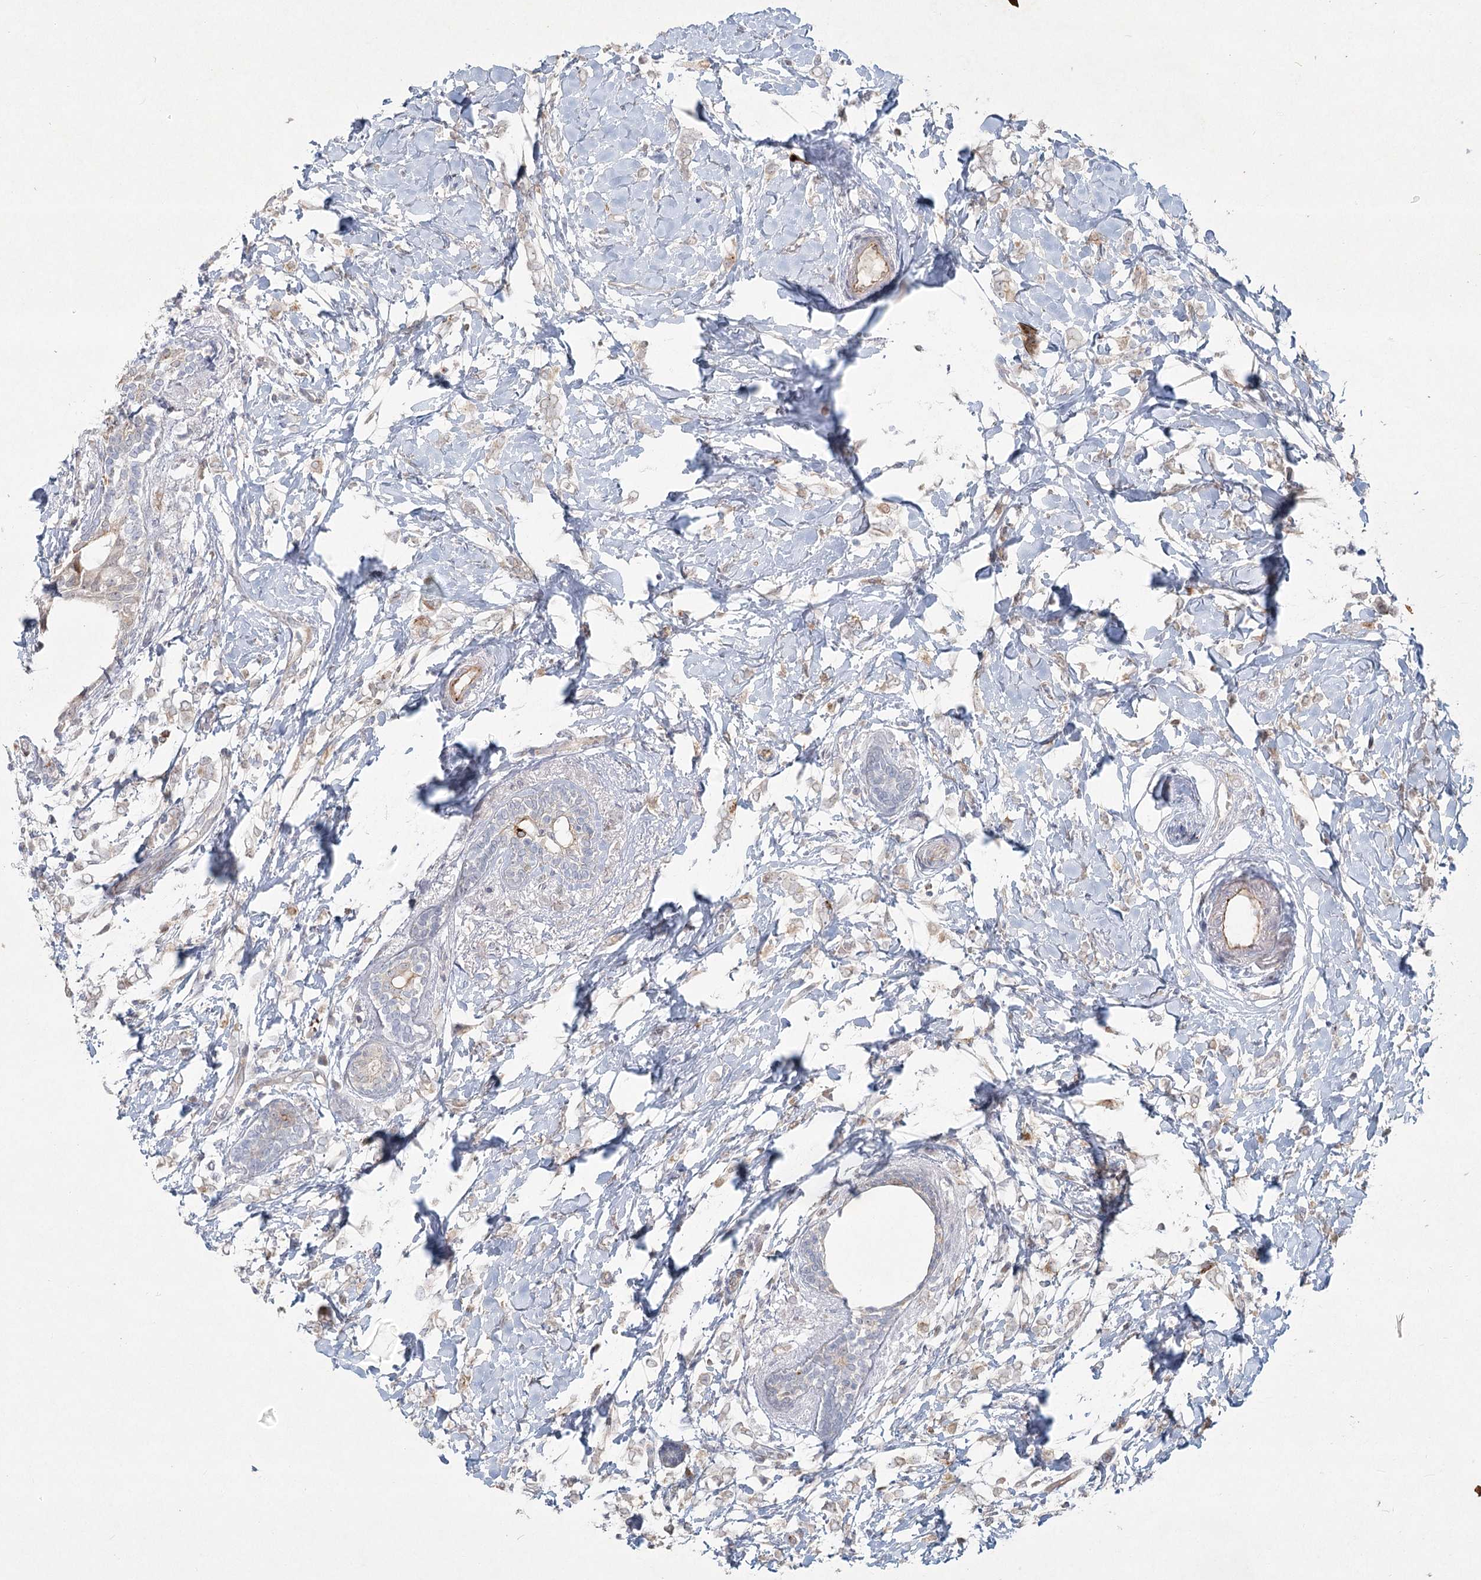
{"staining": {"intensity": "weak", "quantity": "<25%", "location": "cytoplasmic/membranous"}, "tissue": "breast cancer", "cell_type": "Tumor cells", "image_type": "cancer", "snomed": [{"axis": "morphology", "description": "Normal tissue, NOS"}, {"axis": "morphology", "description": "Lobular carcinoma"}, {"axis": "topography", "description": "Breast"}], "caption": "Immunohistochemical staining of lobular carcinoma (breast) shows no significant staining in tumor cells.", "gene": "LRP2BP", "patient": {"sex": "female", "age": 47}}